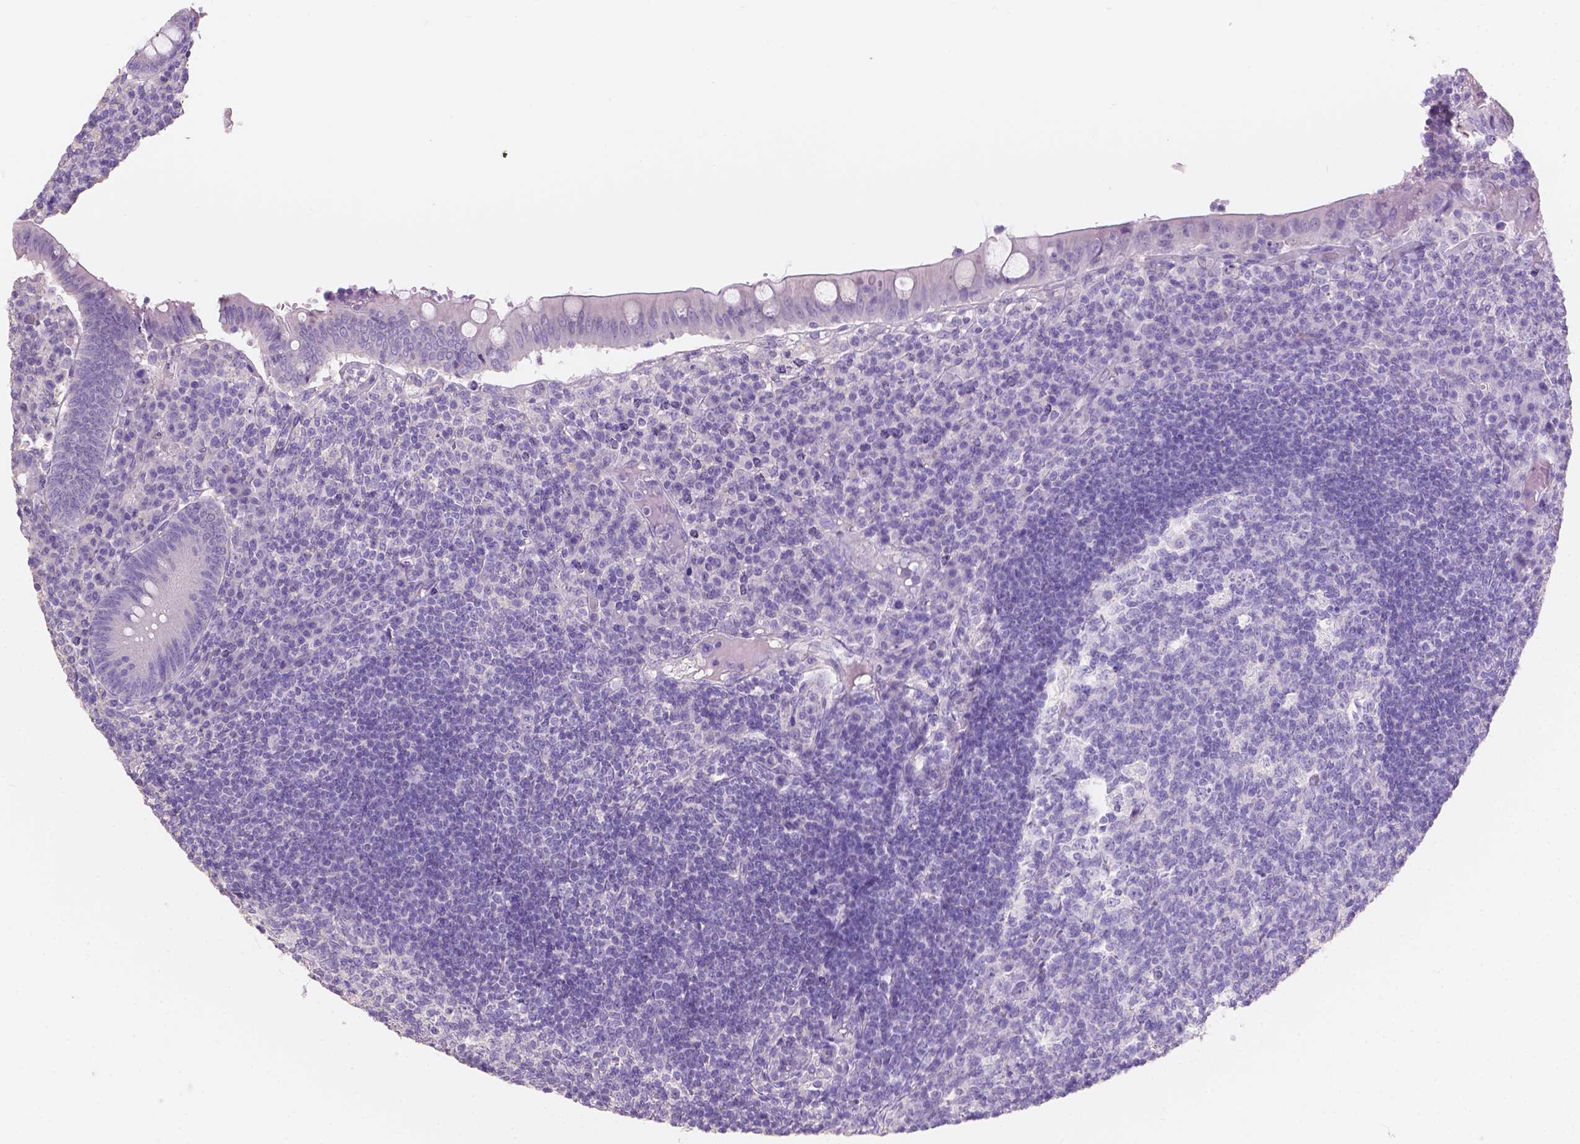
{"staining": {"intensity": "negative", "quantity": "none", "location": "none"}, "tissue": "appendix", "cell_type": "Glandular cells", "image_type": "normal", "snomed": [{"axis": "morphology", "description": "Normal tissue, NOS"}, {"axis": "topography", "description": "Appendix"}], "caption": "This is a histopathology image of immunohistochemistry (IHC) staining of normal appendix, which shows no positivity in glandular cells.", "gene": "SBSN", "patient": {"sex": "male", "age": 18}}